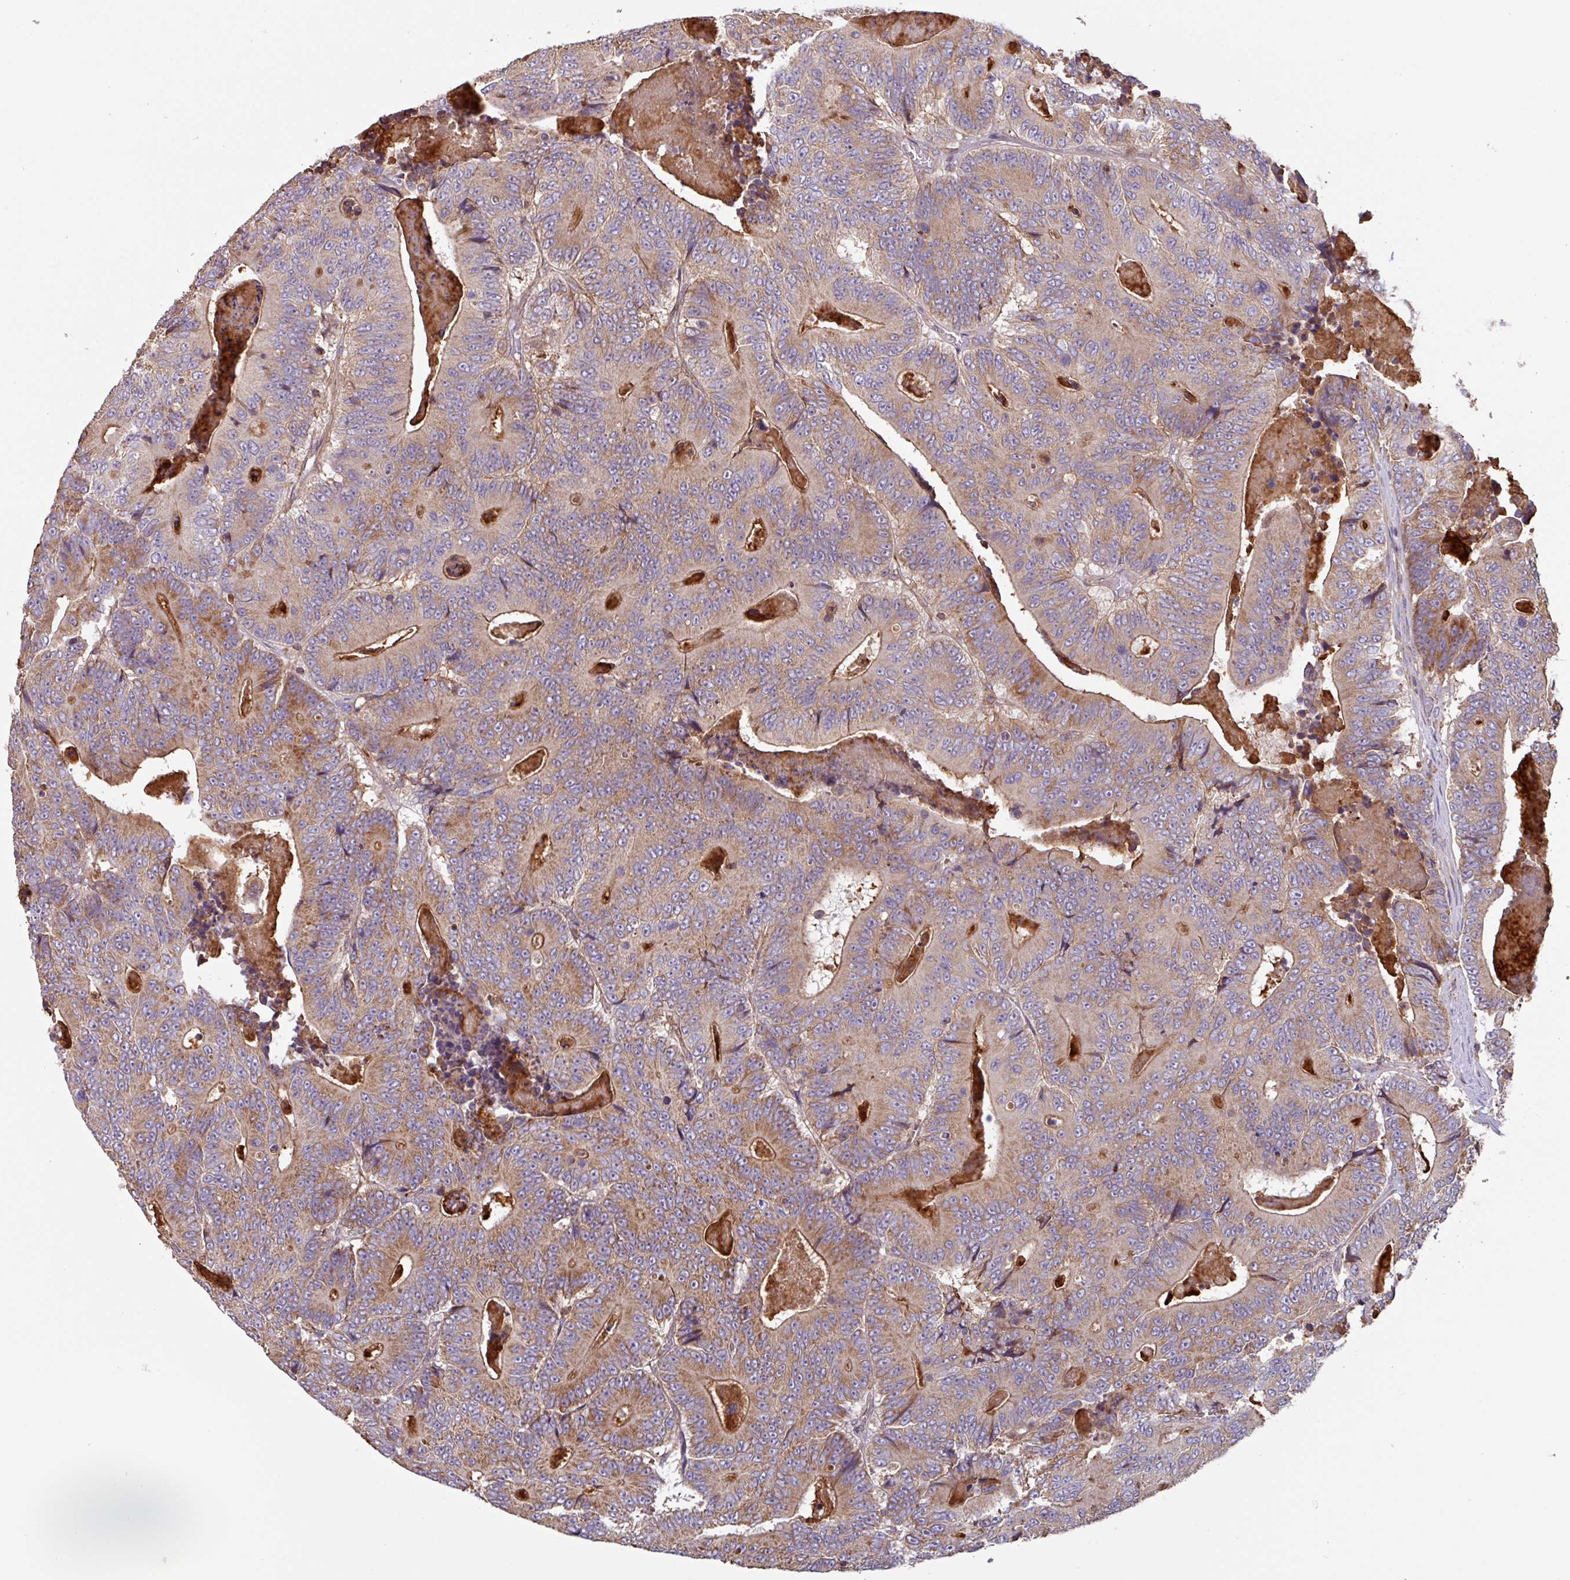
{"staining": {"intensity": "moderate", "quantity": ">75%", "location": "cytoplasmic/membranous"}, "tissue": "colorectal cancer", "cell_type": "Tumor cells", "image_type": "cancer", "snomed": [{"axis": "morphology", "description": "Adenocarcinoma, NOS"}, {"axis": "topography", "description": "Colon"}], "caption": "A medium amount of moderate cytoplasmic/membranous positivity is seen in approximately >75% of tumor cells in adenocarcinoma (colorectal) tissue.", "gene": "PLEKHD1", "patient": {"sex": "male", "age": 83}}